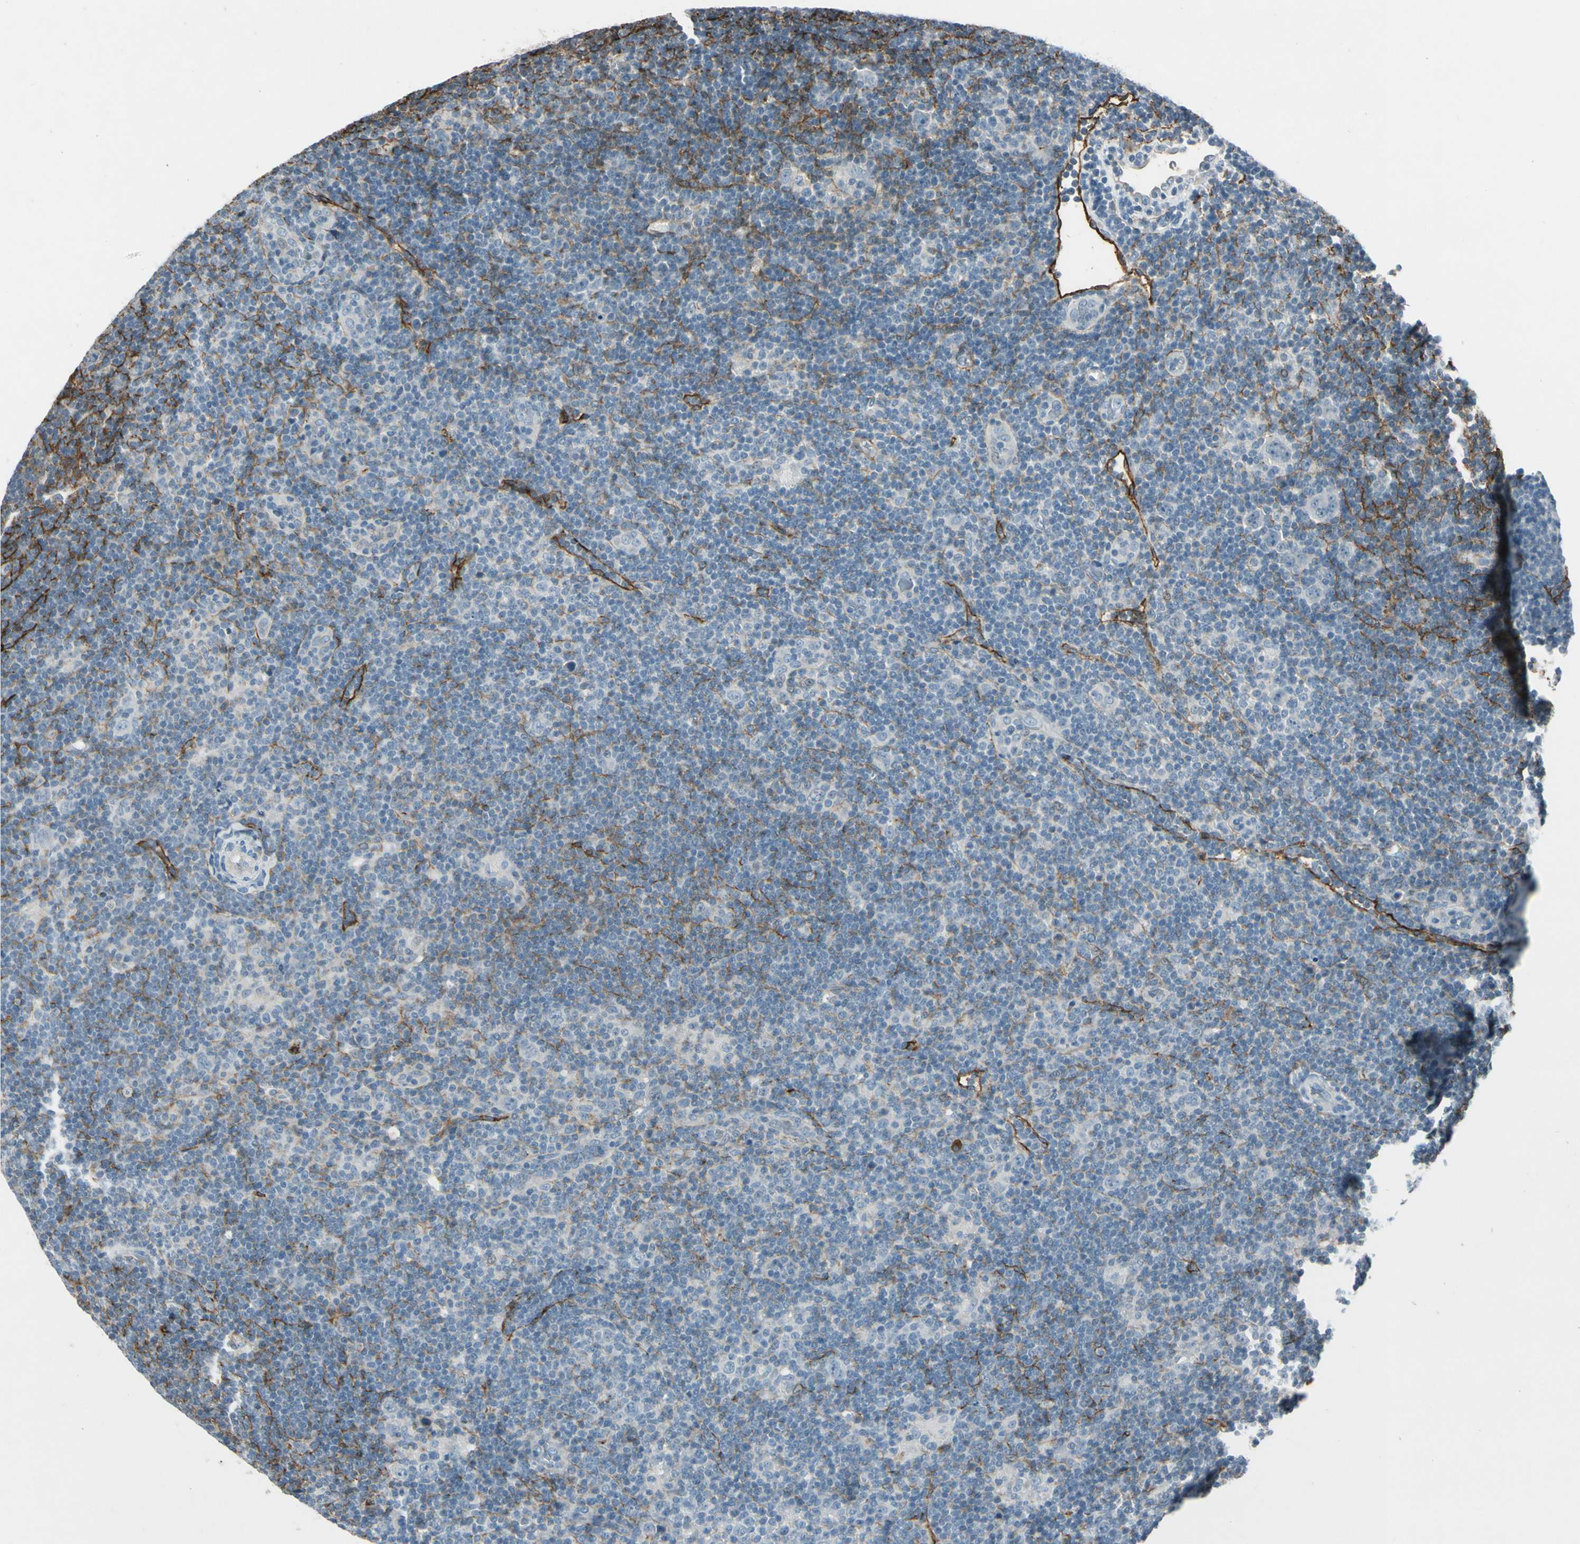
{"staining": {"intensity": "negative", "quantity": "none", "location": "none"}, "tissue": "lymphoma", "cell_type": "Tumor cells", "image_type": "cancer", "snomed": [{"axis": "morphology", "description": "Hodgkin's disease, NOS"}, {"axis": "topography", "description": "Lymph node"}], "caption": "Lymphoma stained for a protein using immunohistochemistry (IHC) displays no expression tumor cells.", "gene": "PDPN", "patient": {"sex": "female", "age": 57}}